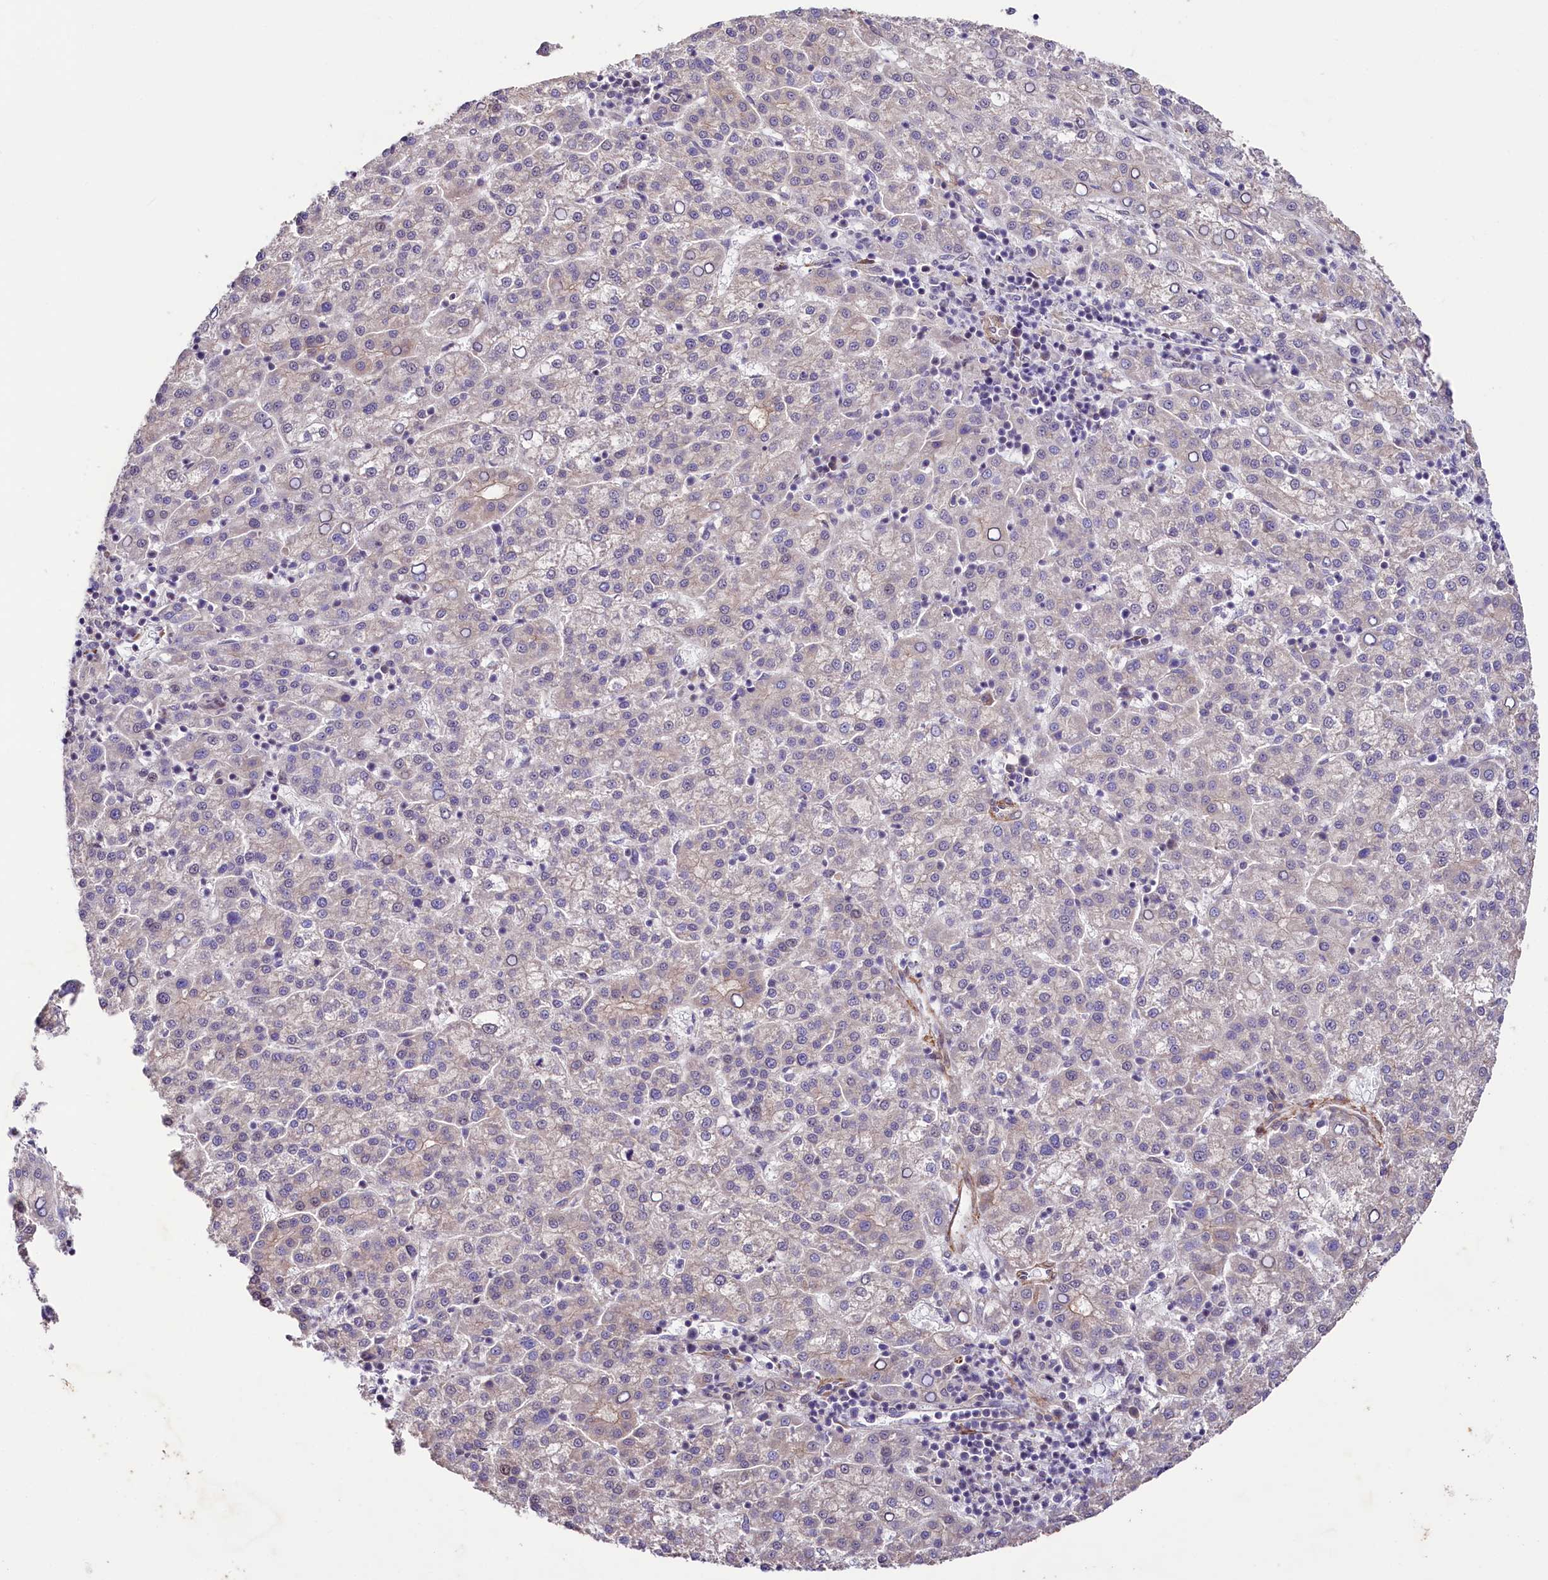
{"staining": {"intensity": "negative", "quantity": "none", "location": "none"}, "tissue": "liver cancer", "cell_type": "Tumor cells", "image_type": "cancer", "snomed": [{"axis": "morphology", "description": "Carcinoma, Hepatocellular, NOS"}, {"axis": "topography", "description": "Liver"}], "caption": "Image shows no protein positivity in tumor cells of liver hepatocellular carcinoma tissue.", "gene": "VPS11", "patient": {"sex": "female", "age": 58}}